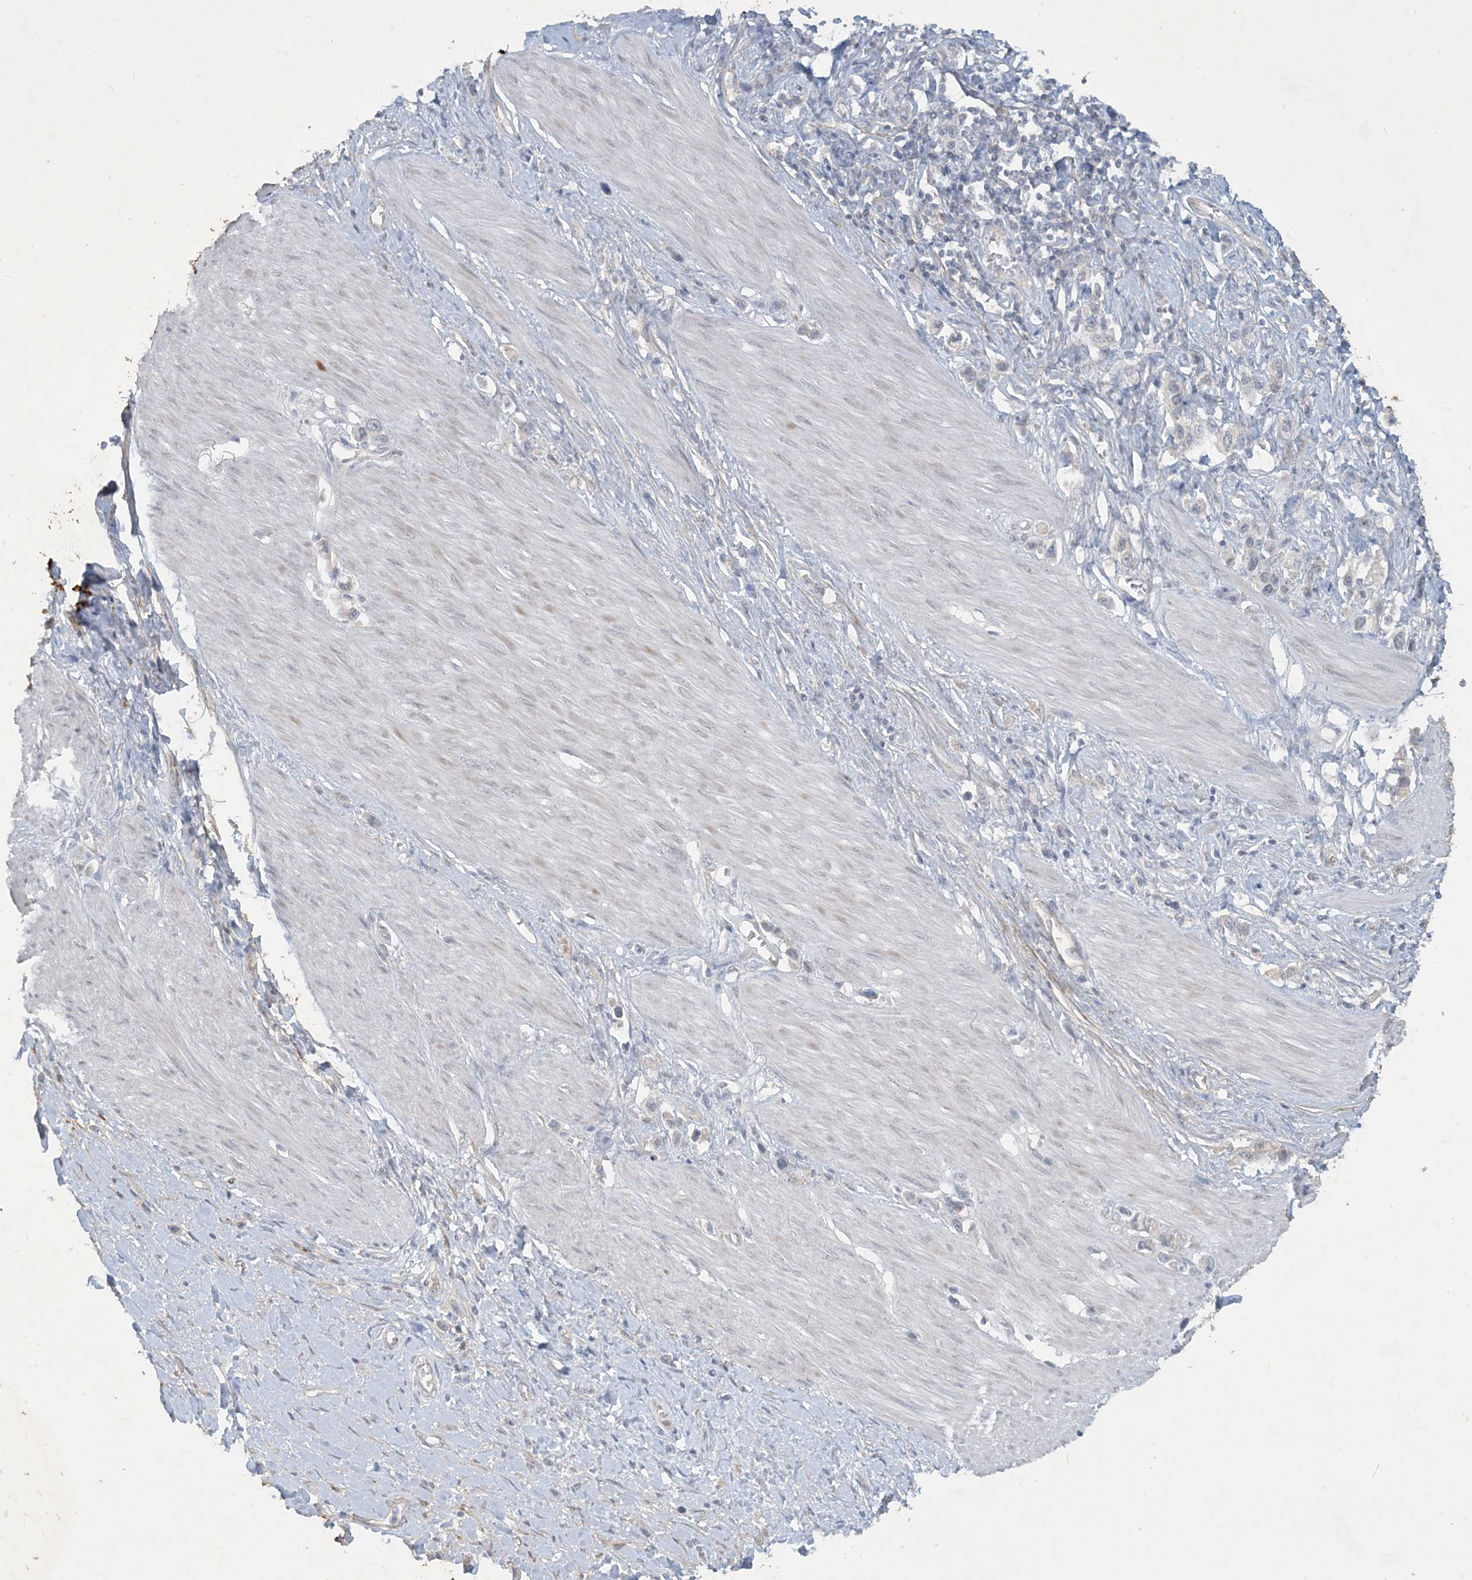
{"staining": {"intensity": "negative", "quantity": "none", "location": "none"}, "tissue": "stomach cancer", "cell_type": "Tumor cells", "image_type": "cancer", "snomed": [{"axis": "morphology", "description": "Adenocarcinoma, NOS"}, {"axis": "topography", "description": "Stomach"}], "caption": "Tumor cells show no significant expression in stomach cancer (adenocarcinoma). (DAB (3,3'-diaminobenzidine) immunohistochemistry (IHC), high magnification).", "gene": "CDS1", "patient": {"sex": "female", "age": 65}}